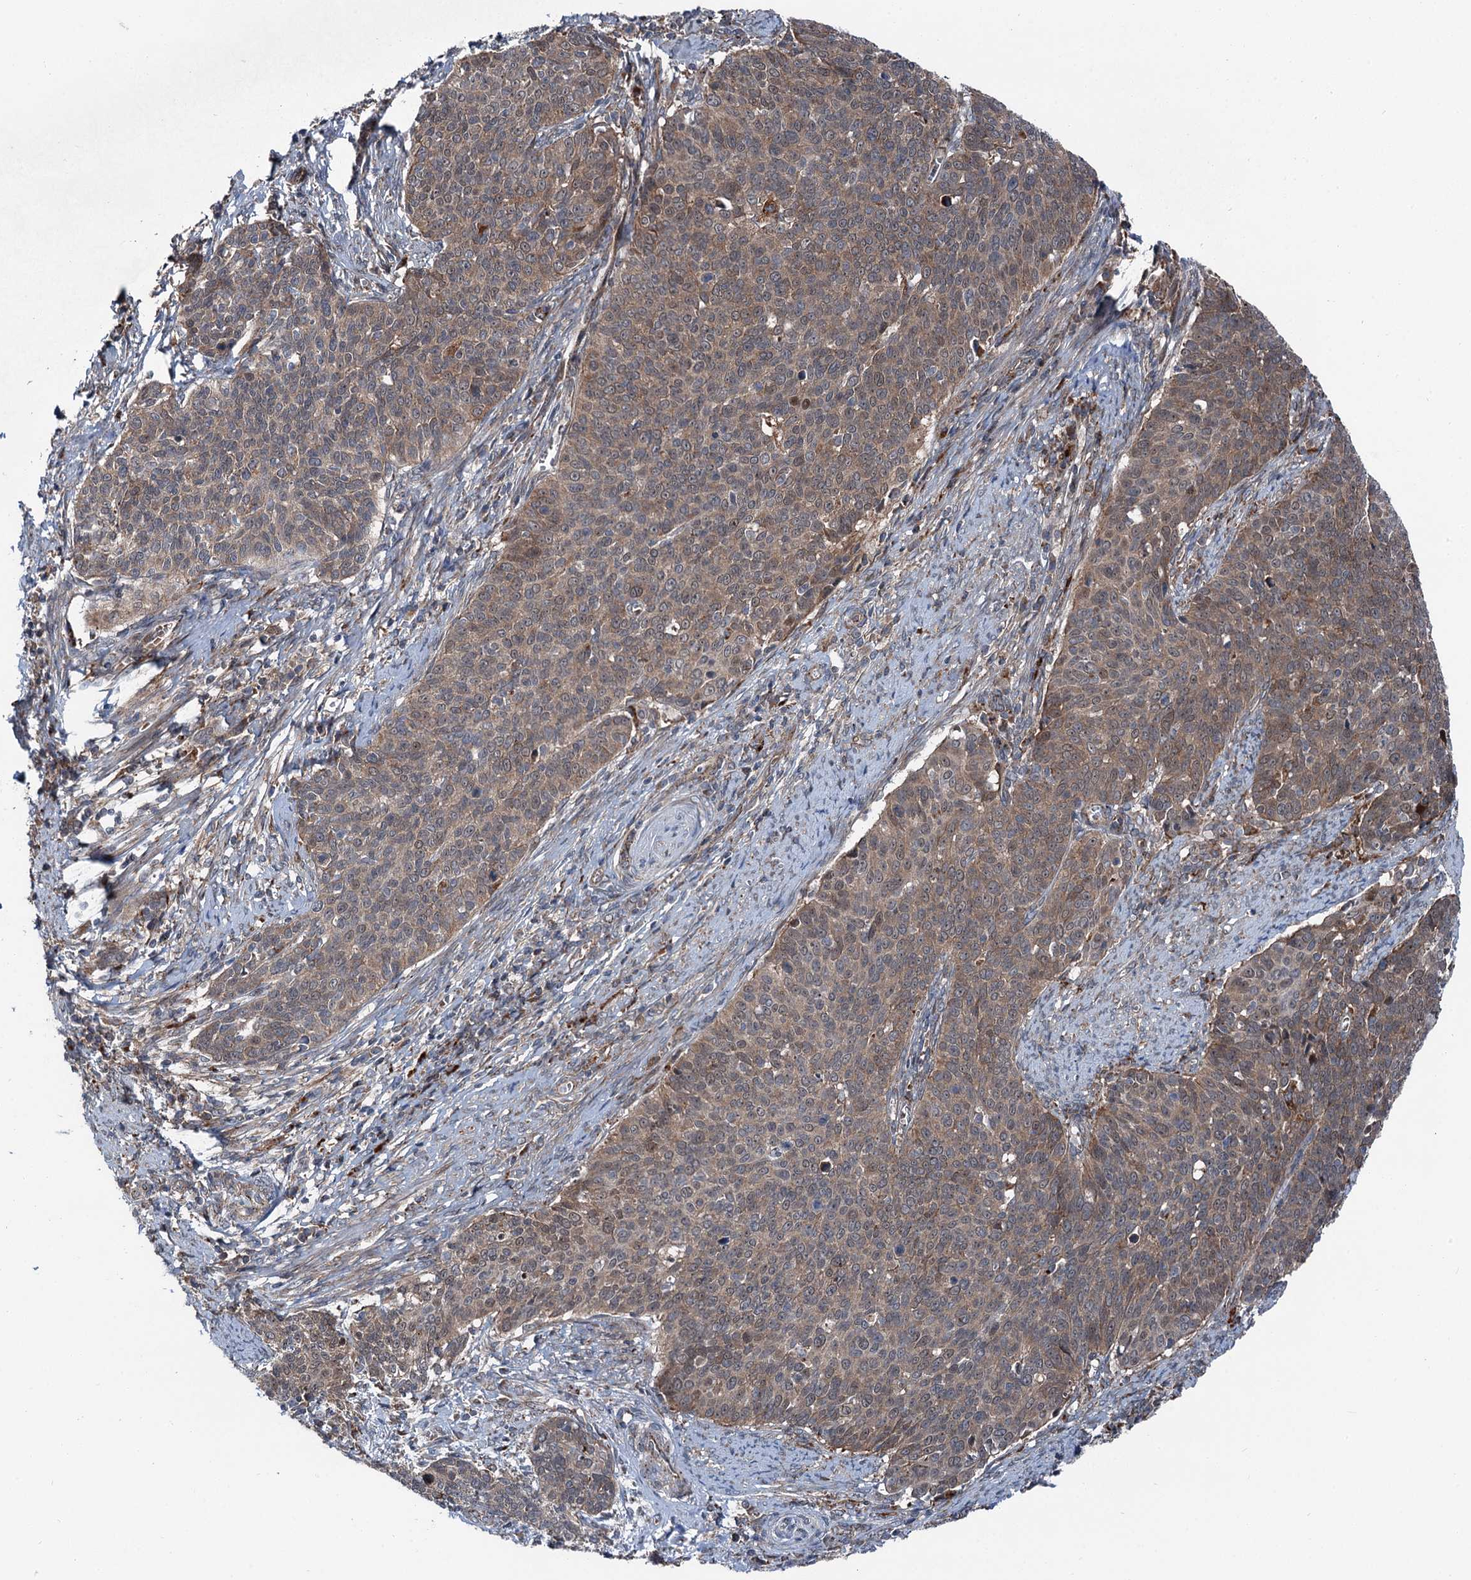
{"staining": {"intensity": "moderate", "quantity": ">75%", "location": "cytoplasmic/membranous"}, "tissue": "cervical cancer", "cell_type": "Tumor cells", "image_type": "cancer", "snomed": [{"axis": "morphology", "description": "Squamous cell carcinoma, NOS"}, {"axis": "topography", "description": "Cervix"}], "caption": "Immunohistochemistry (IHC) micrograph of human cervical cancer (squamous cell carcinoma) stained for a protein (brown), which displays medium levels of moderate cytoplasmic/membranous expression in approximately >75% of tumor cells.", "gene": "POLR1D", "patient": {"sex": "female", "age": 39}}